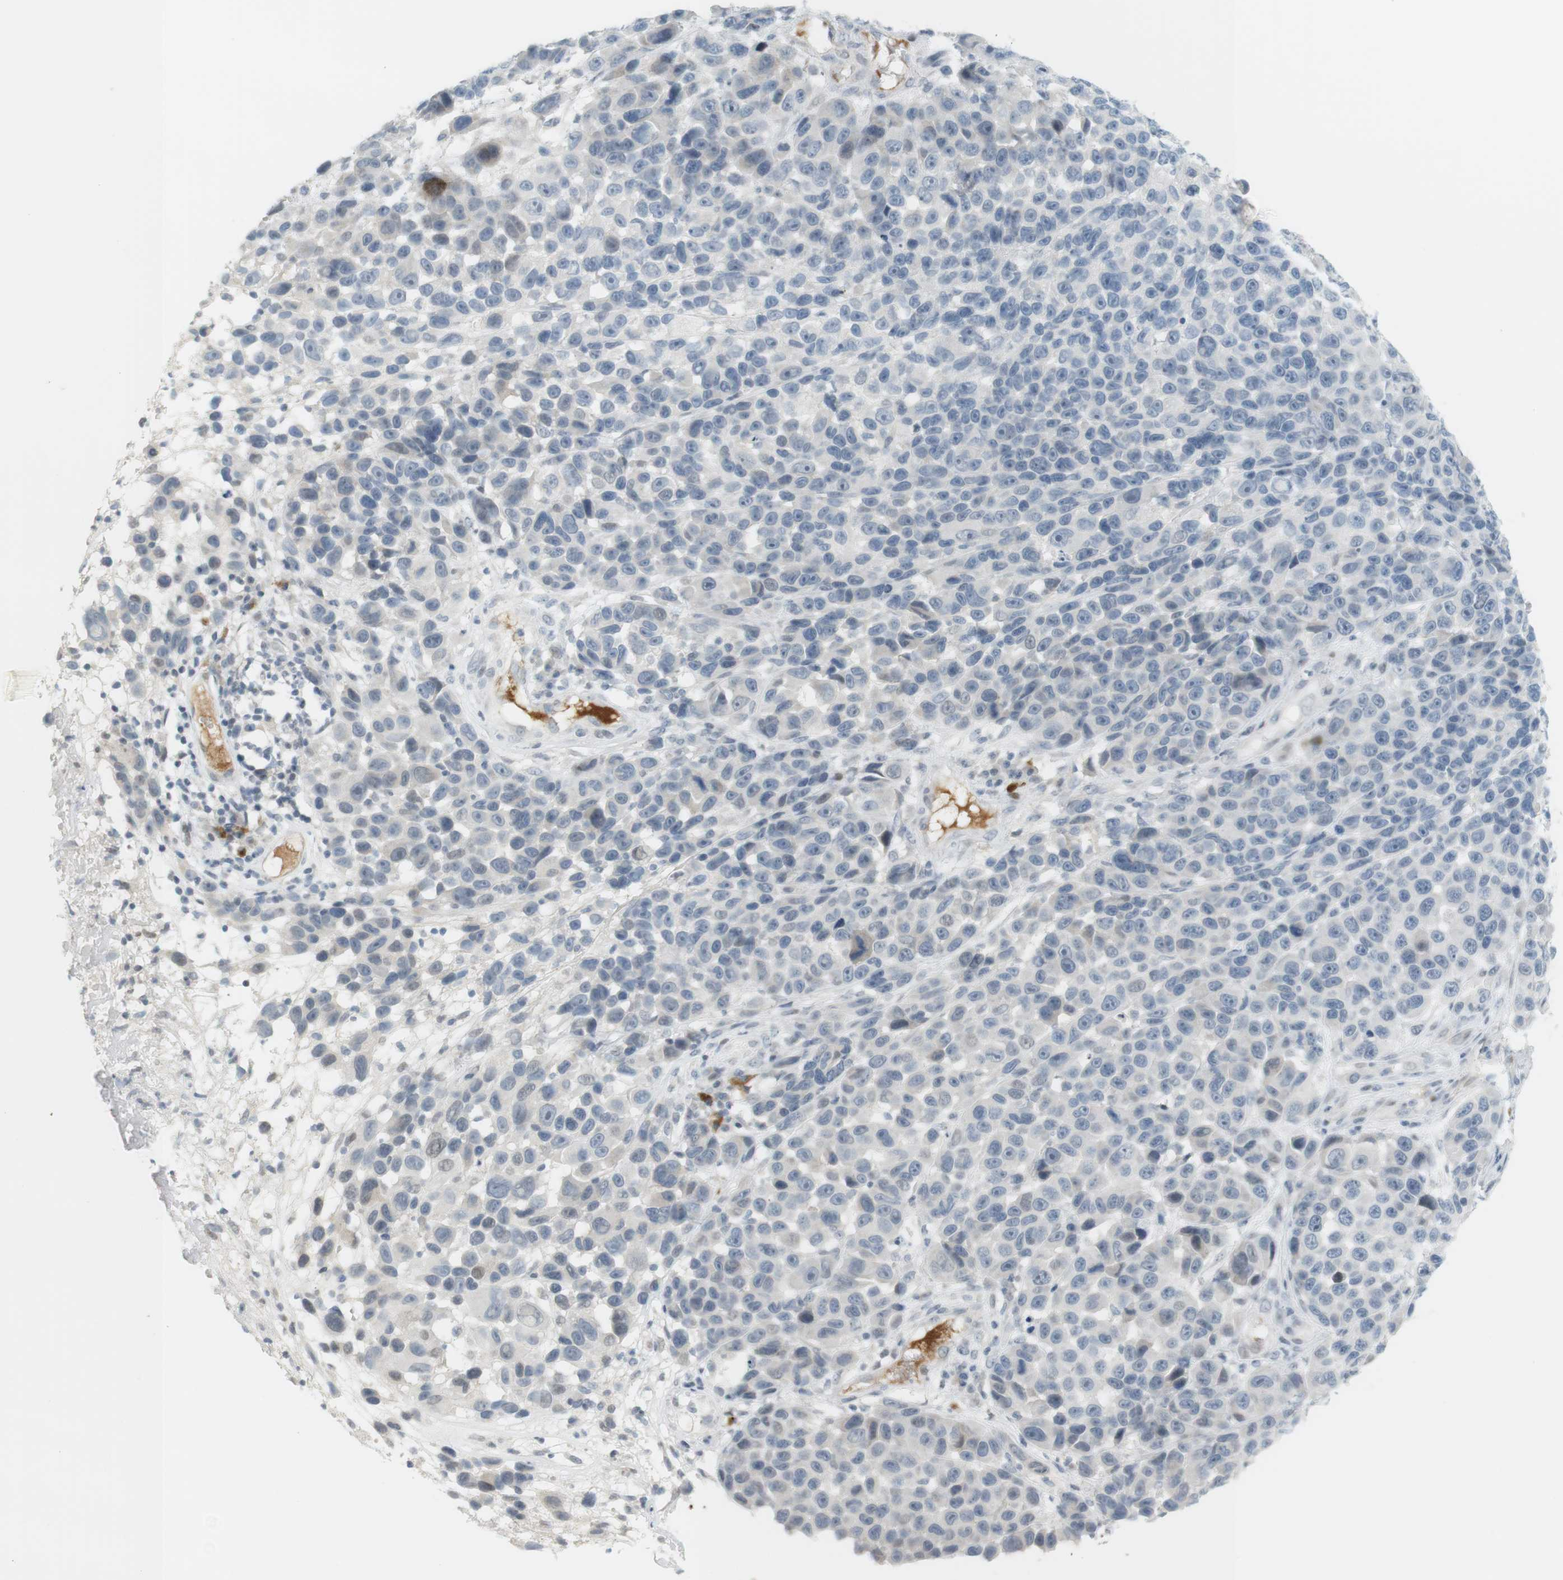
{"staining": {"intensity": "negative", "quantity": "none", "location": "none"}, "tissue": "melanoma", "cell_type": "Tumor cells", "image_type": "cancer", "snomed": [{"axis": "morphology", "description": "Malignant melanoma, NOS"}, {"axis": "topography", "description": "Skin"}], "caption": "DAB (3,3'-diaminobenzidine) immunohistochemical staining of human malignant melanoma reveals no significant positivity in tumor cells.", "gene": "DMC1", "patient": {"sex": "male", "age": 53}}